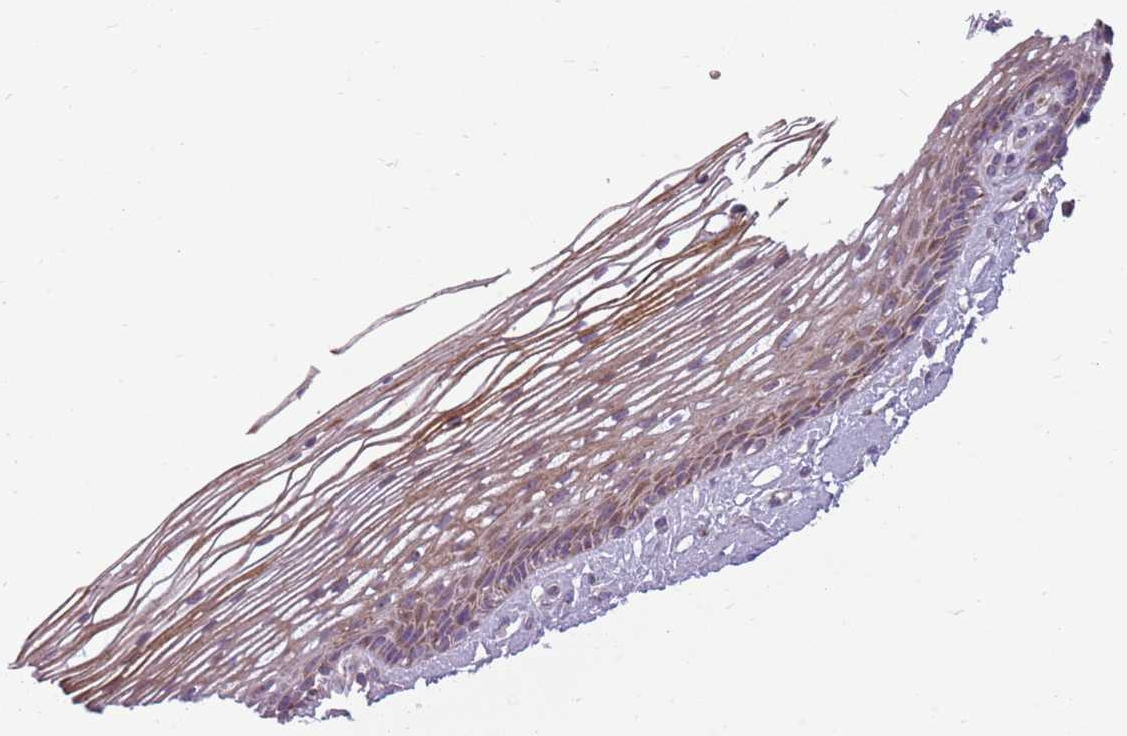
{"staining": {"intensity": "moderate", "quantity": ">75%", "location": "cytoplasmic/membranous"}, "tissue": "vagina", "cell_type": "Squamous epithelial cells", "image_type": "normal", "snomed": [{"axis": "morphology", "description": "Normal tissue, NOS"}, {"axis": "topography", "description": "Vagina"}], "caption": "Human vagina stained for a protein (brown) exhibits moderate cytoplasmic/membranous positive staining in about >75% of squamous epithelial cells.", "gene": "ZNF530", "patient": {"sex": "female", "age": 46}}